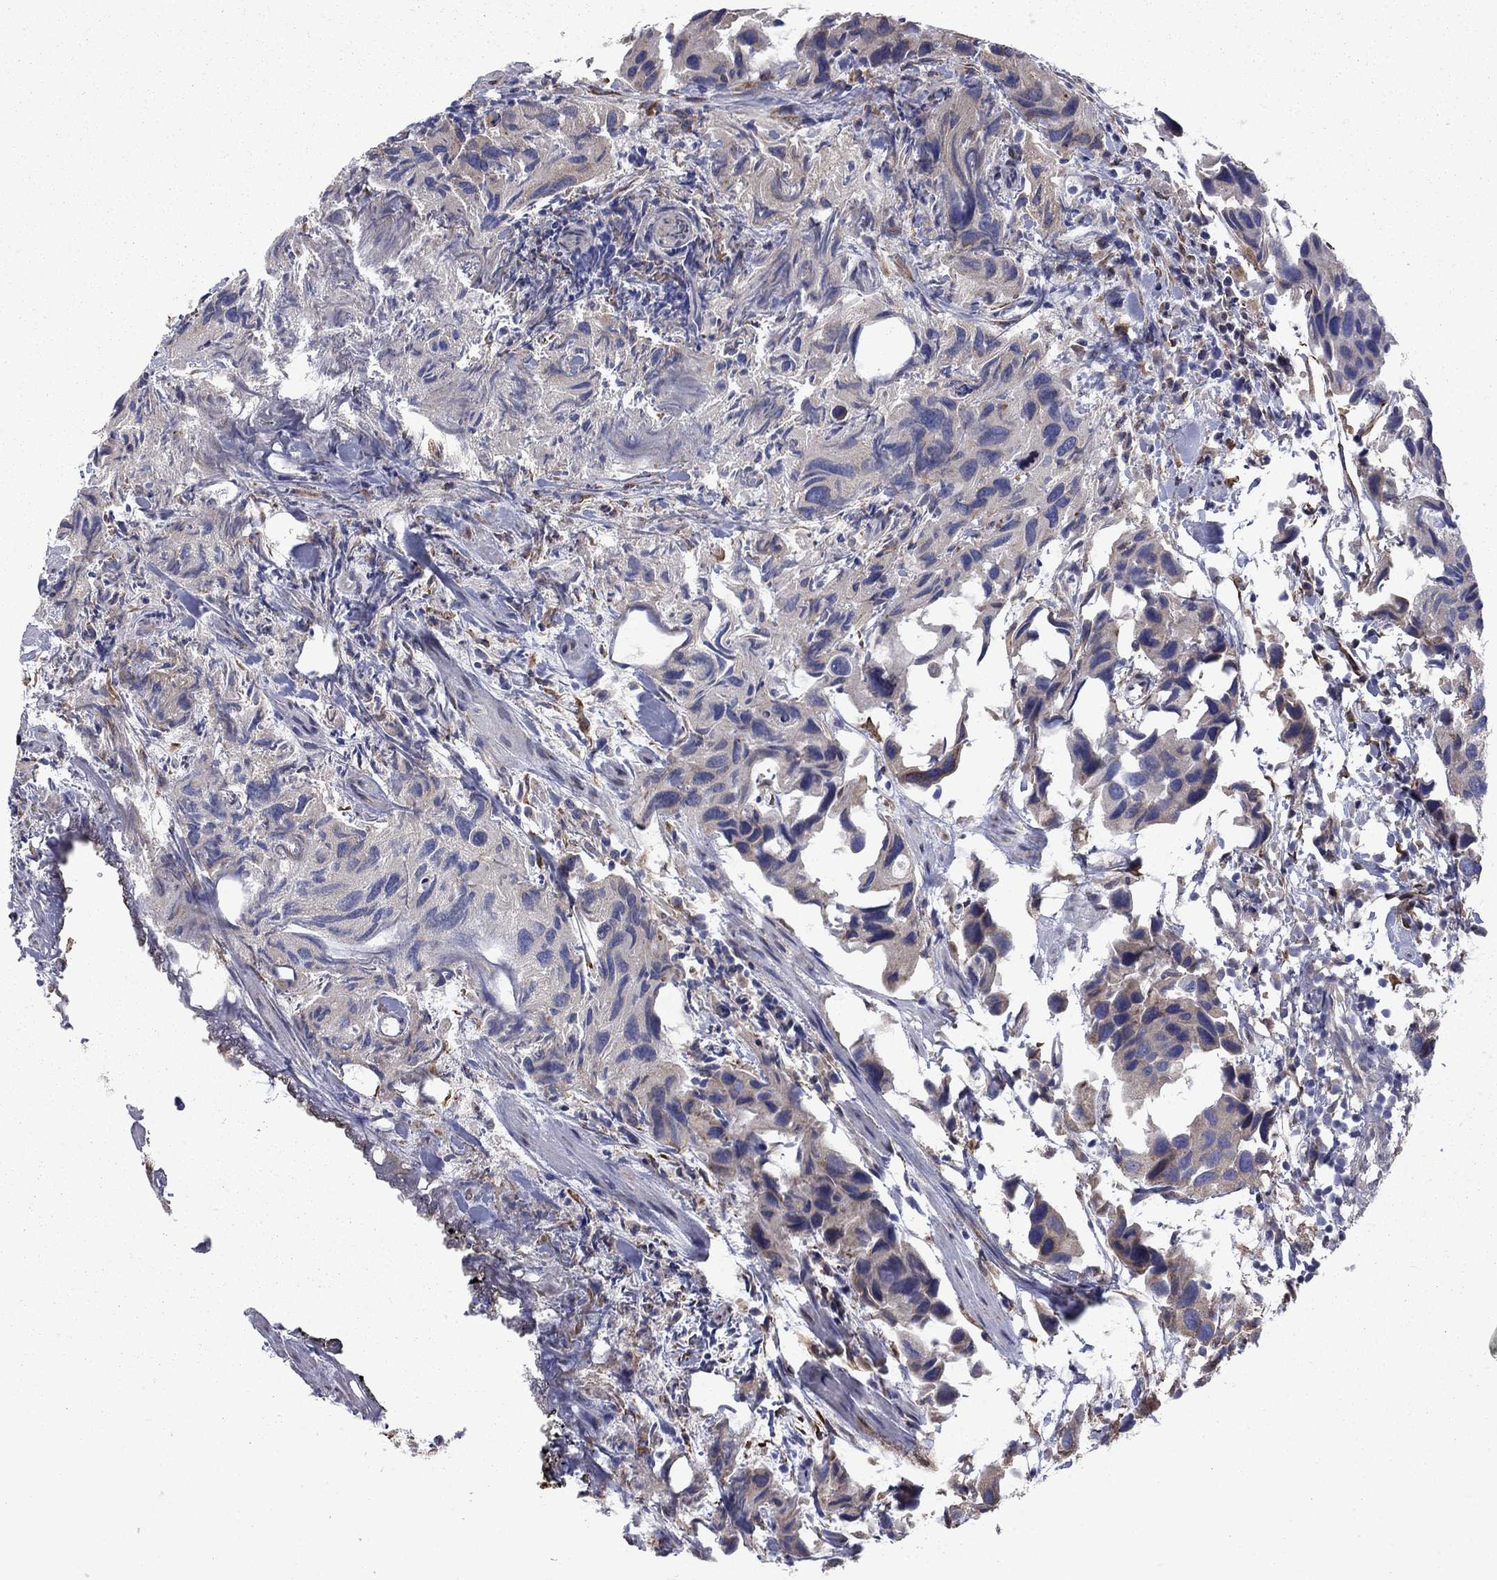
{"staining": {"intensity": "negative", "quantity": "none", "location": "none"}, "tissue": "urothelial cancer", "cell_type": "Tumor cells", "image_type": "cancer", "snomed": [{"axis": "morphology", "description": "Urothelial carcinoma, High grade"}, {"axis": "topography", "description": "Urinary bladder"}], "caption": "Protein analysis of urothelial carcinoma (high-grade) exhibits no significant positivity in tumor cells.", "gene": "PLAU", "patient": {"sex": "male", "age": 79}}